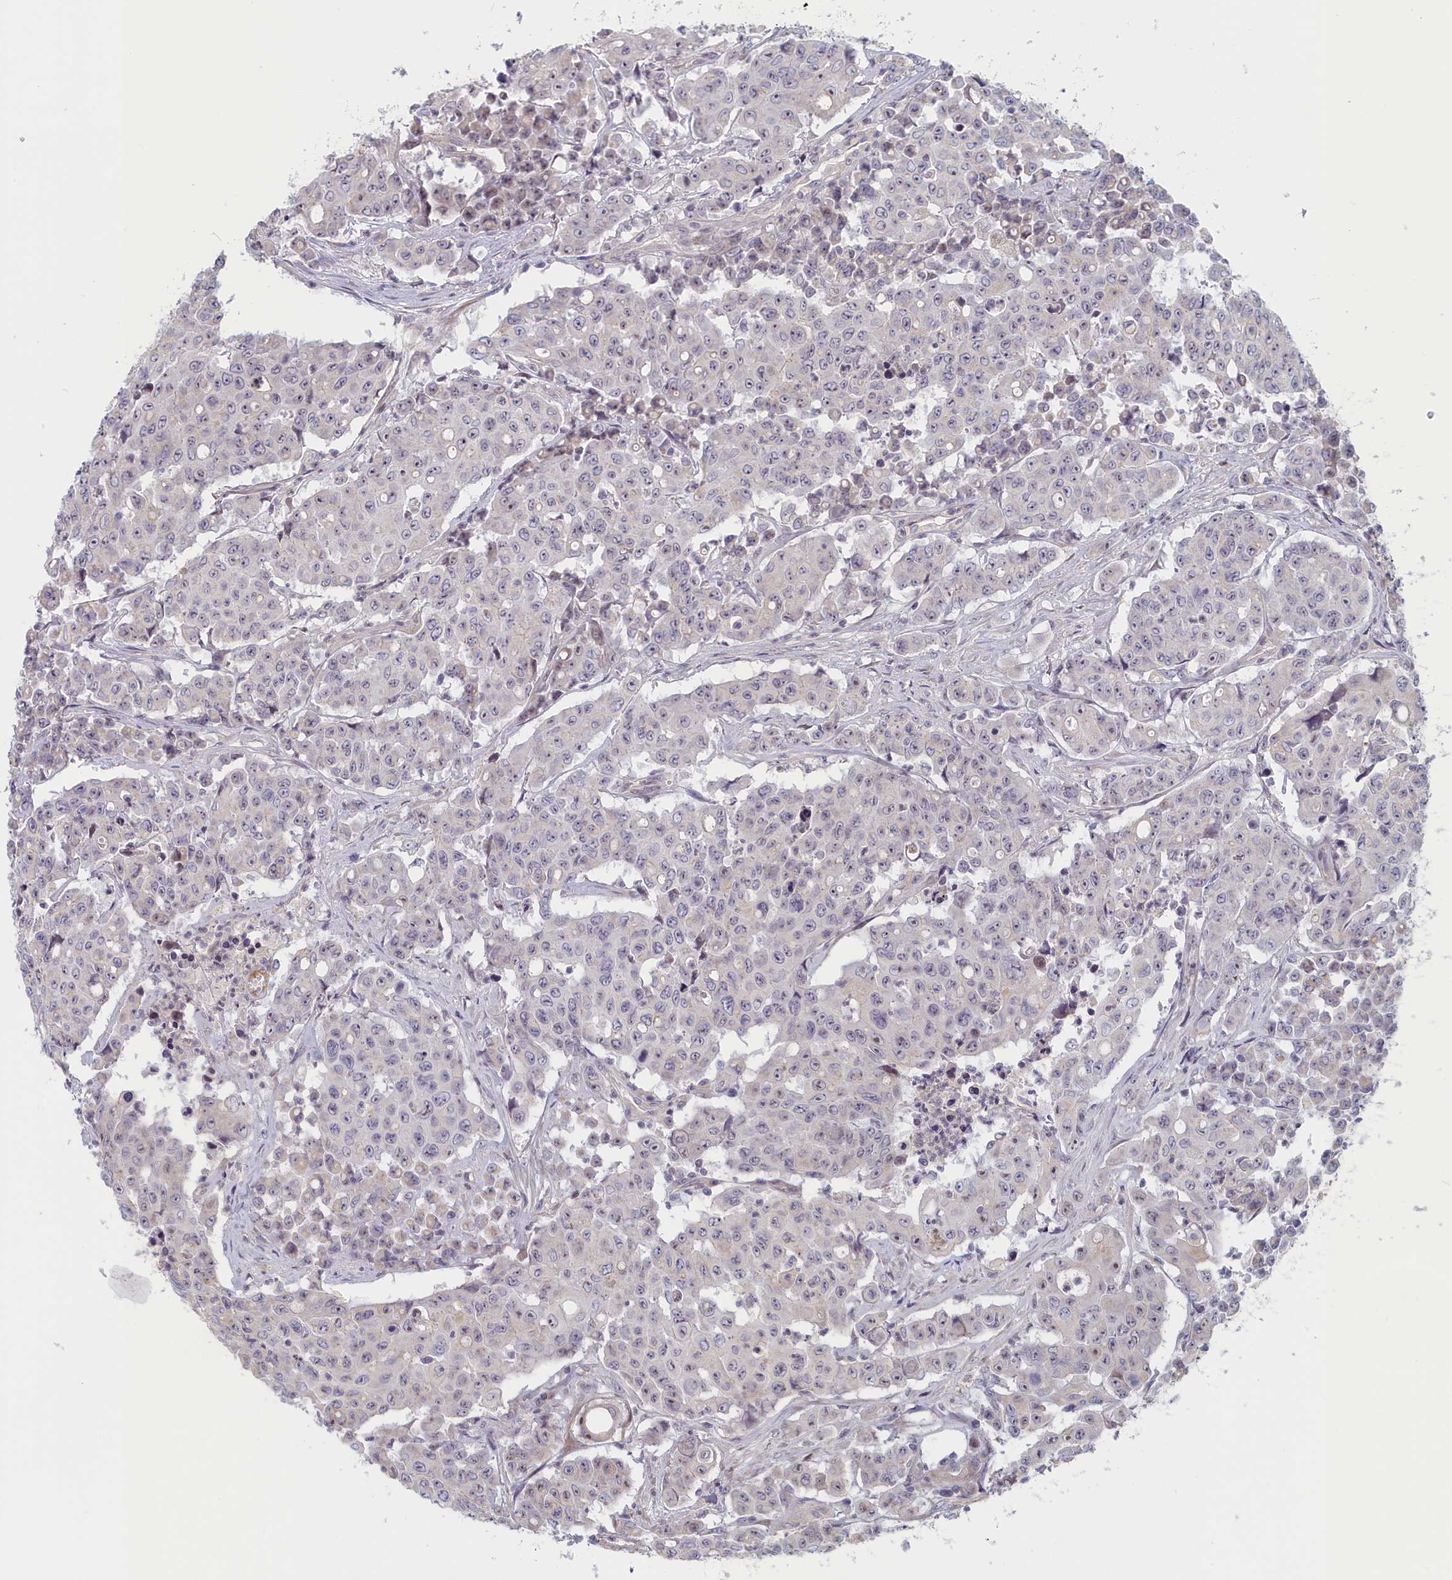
{"staining": {"intensity": "weak", "quantity": "<25%", "location": "nuclear"}, "tissue": "colorectal cancer", "cell_type": "Tumor cells", "image_type": "cancer", "snomed": [{"axis": "morphology", "description": "Adenocarcinoma, NOS"}, {"axis": "topography", "description": "Colon"}], "caption": "This is an immunohistochemistry photomicrograph of adenocarcinoma (colorectal). There is no positivity in tumor cells.", "gene": "INTS4", "patient": {"sex": "male", "age": 51}}